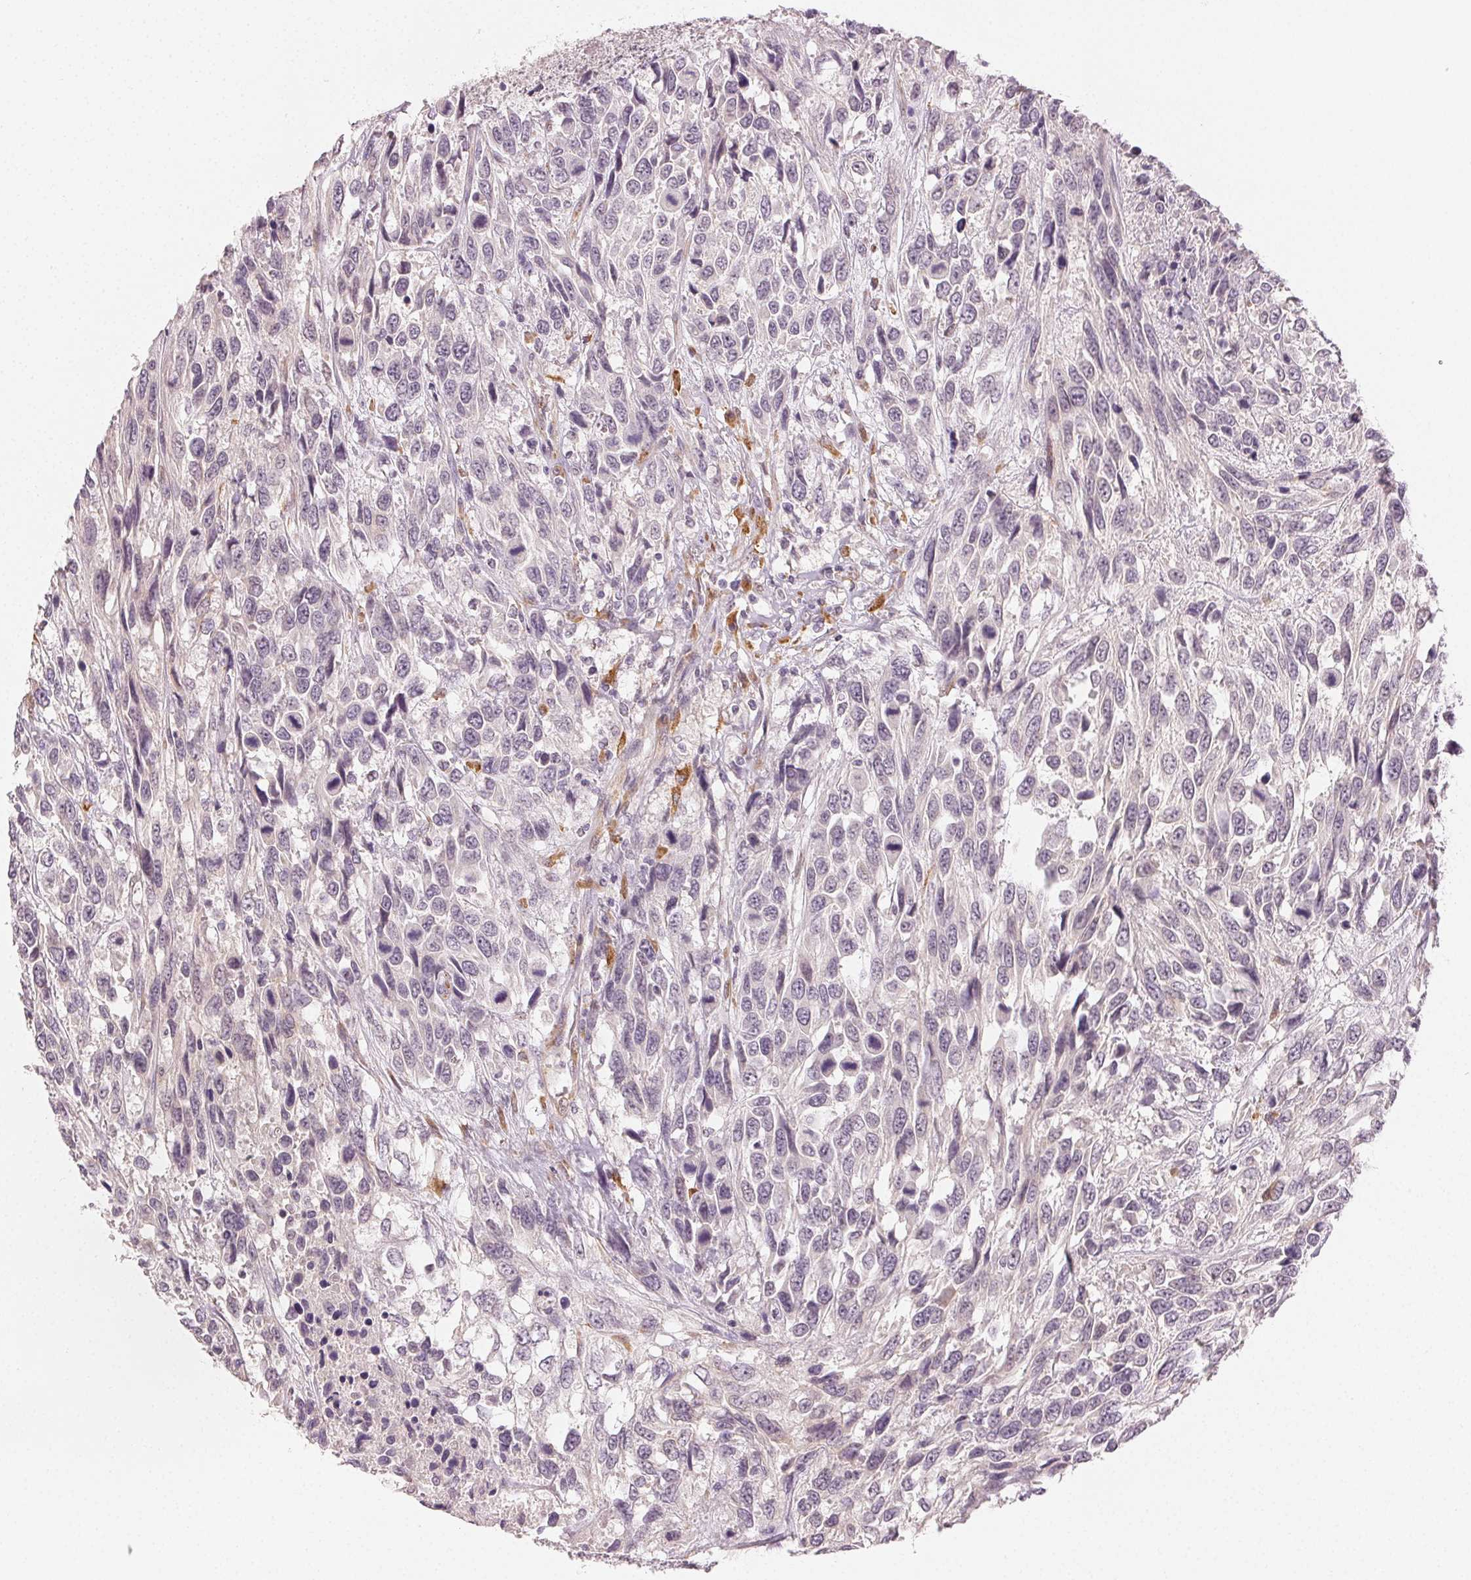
{"staining": {"intensity": "negative", "quantity": "none", "location": "none"}, "tissue": "urothelial cancer", "cell_type": "Tumor cells", "image_type": "cancer", "snomed": [{"axis": "morphology", "description": "Urothelial carcinoma, High grade"}, {"axis": "topography", "description": "Urinary bladder"}], "caption": "This histopathology image is of urothelial cancer stained with immunohistochemistry to label a protein in brown with the nuclei are counter-stained blue. There is no staining in tumor cells.", "gene": "MAP1LC3A", "patient": {"sex": "female", "age": 70}}